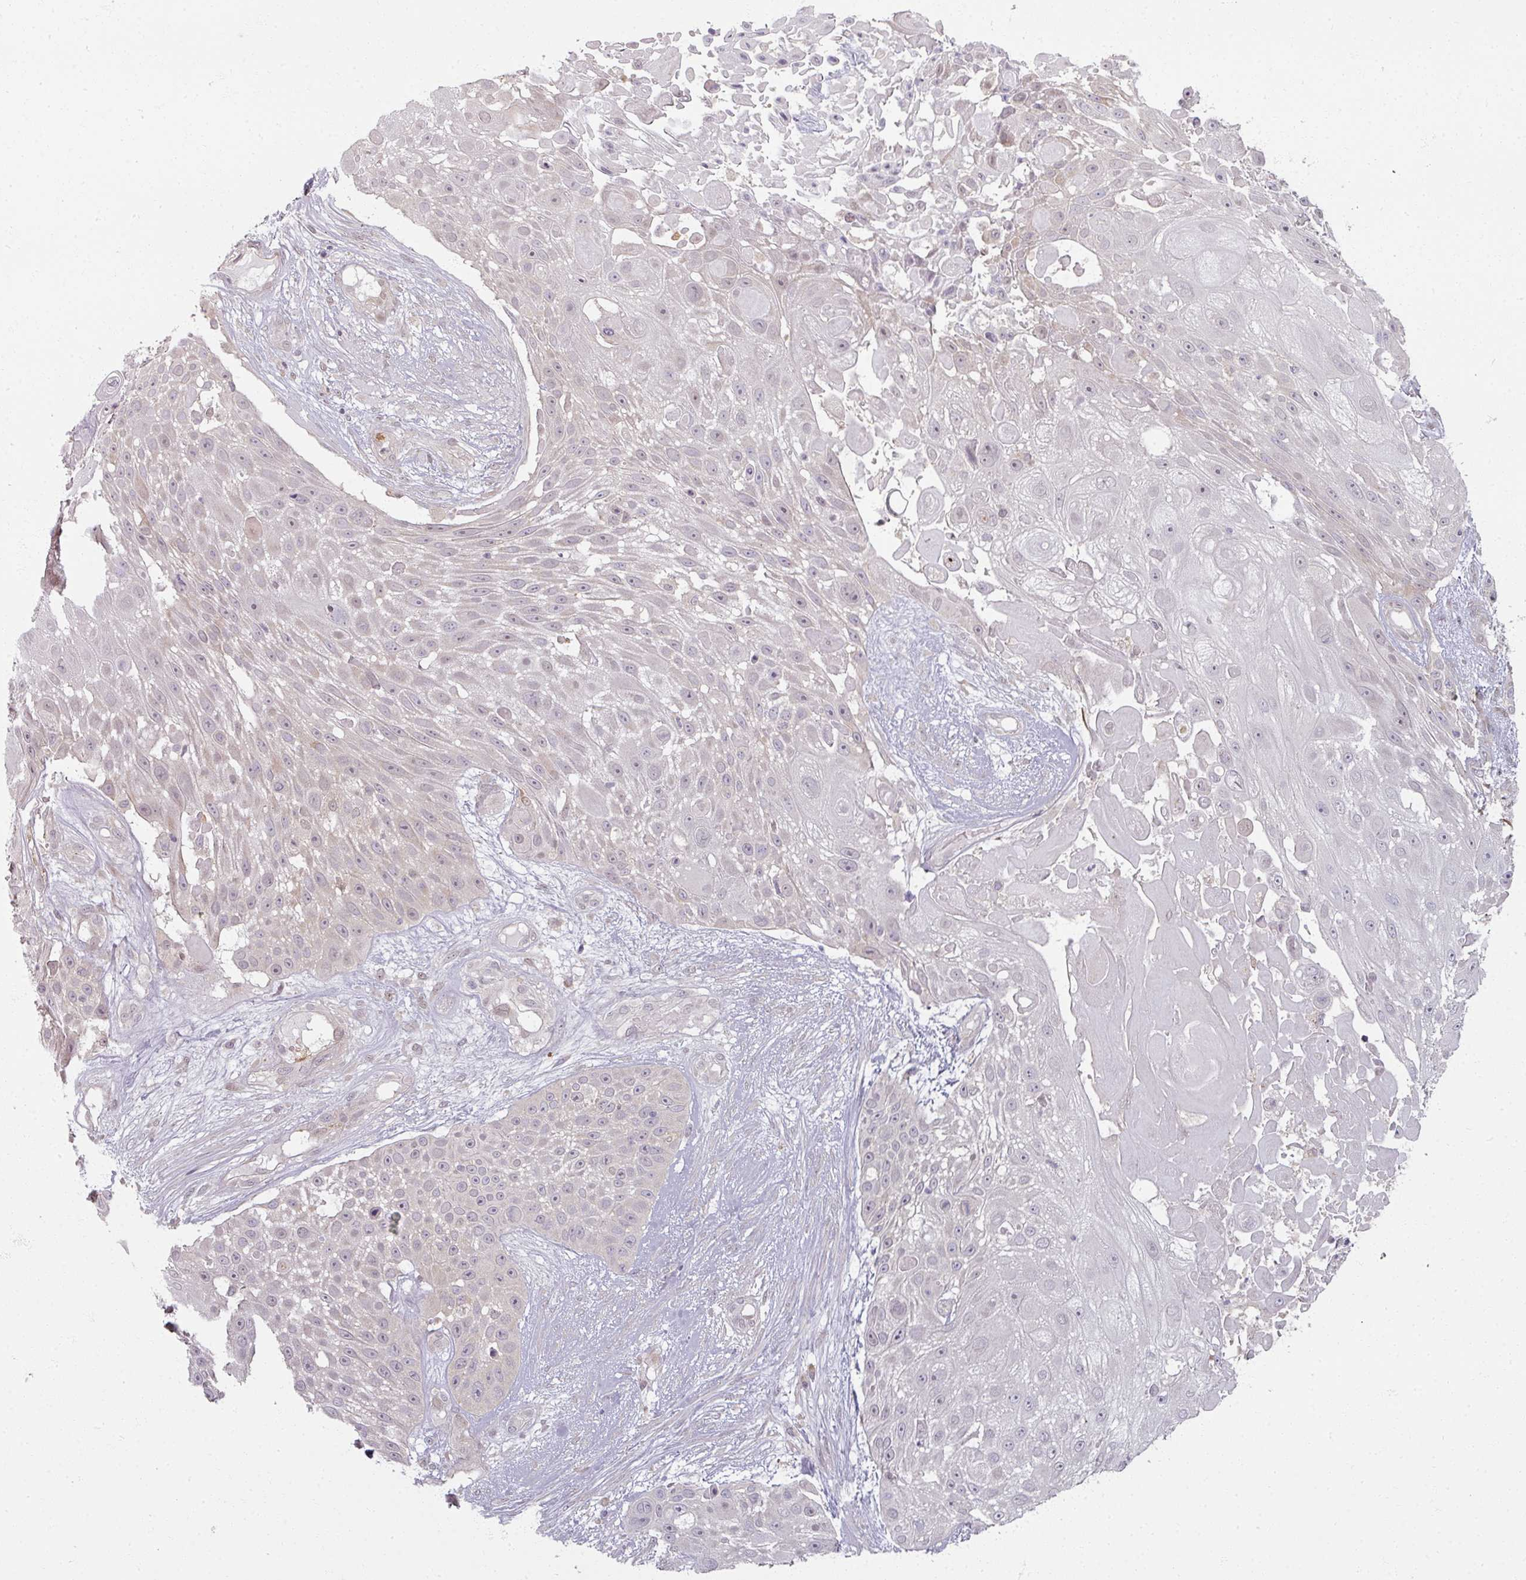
{"staining": {"intensity": "weak", "quantity": "<25%", "location": "nuclear"}, "tissue": "skin cancer", "cell_type": "Tumor cells", "image_type": "cancer", "snomed": [{"axis": "morphology", "description": "Squamous cell carcinoma, NOS"}, {"axis": "topography", "description": "Skin"}], "caption": "Immunohistochemistry photomicrograph of neoplastic tissue: human skin squamous cell carcinoma stained with DAB exhibits no significant protein expression in tumor cells.", "gene": "MYMK", "patient": {"sex": "female", "age": 86}}